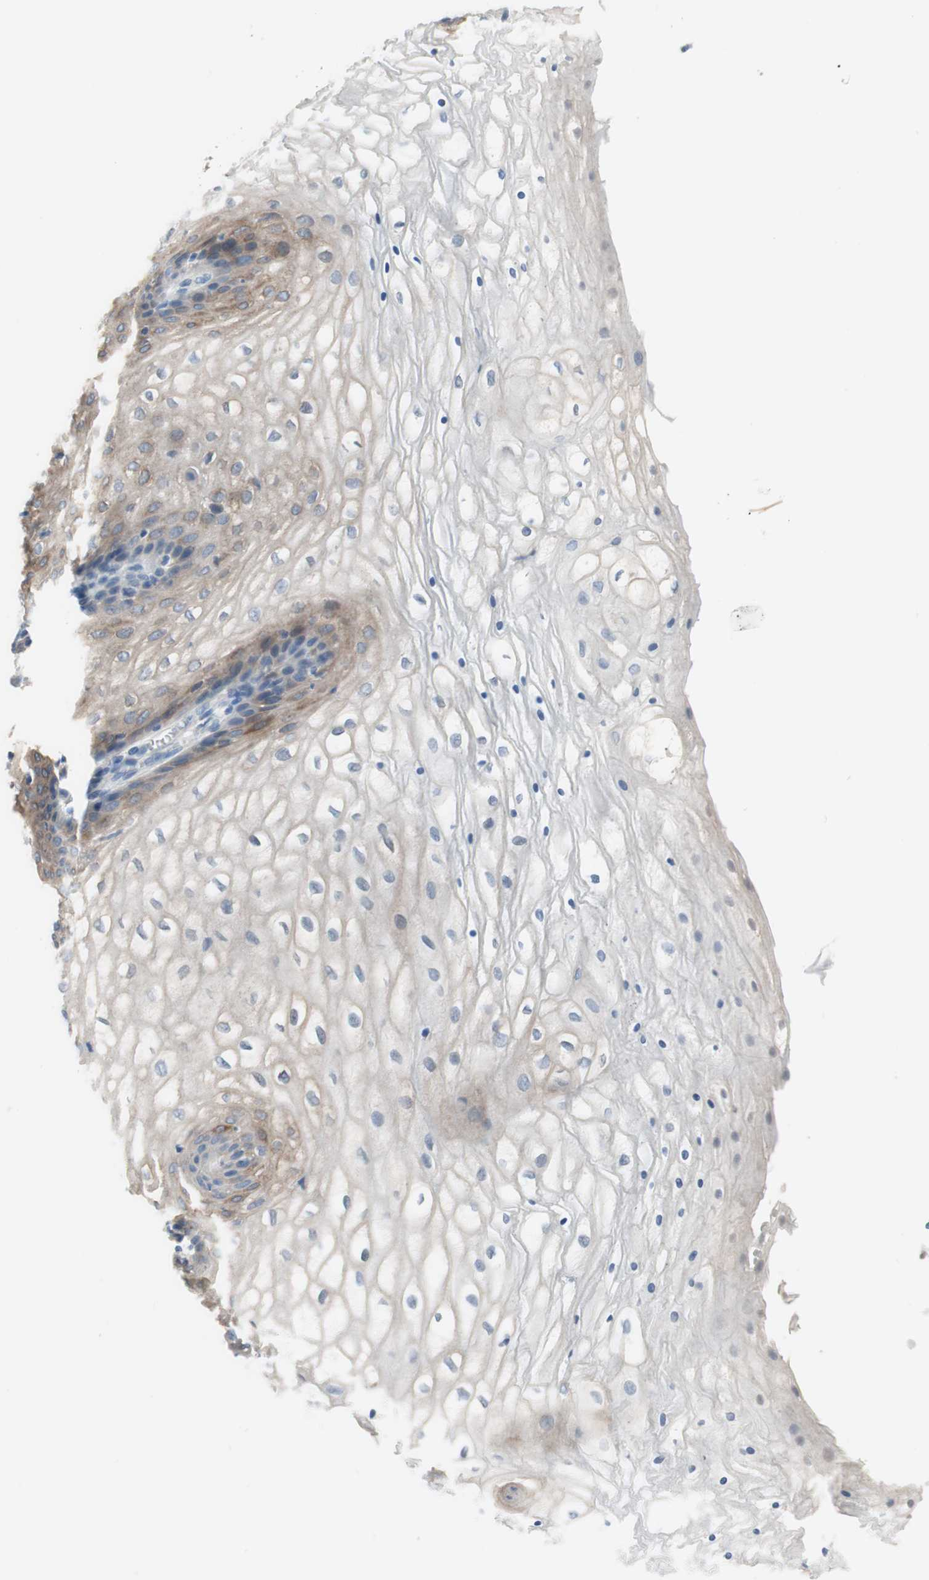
{"staining": {"intensity": "weak", "quantity": "<25%", "location": "cytoplasmic/membranous"}, "tissue": "vagina", "cell_type": "Squamous epithelial cells", "image_type": "normal", "snomed": [{"axis": "morphology", "description": "Normal tissue, NOS"}, {"axis": "topography", "description": "Vagina"}], "caption": "High power microscopy image of an IHC micrograph of normal vagina, revealing no significant expression in squamous epithelial cells.", "gene": "FDFT1", "patient": {"sex": "female", "age": 34}}